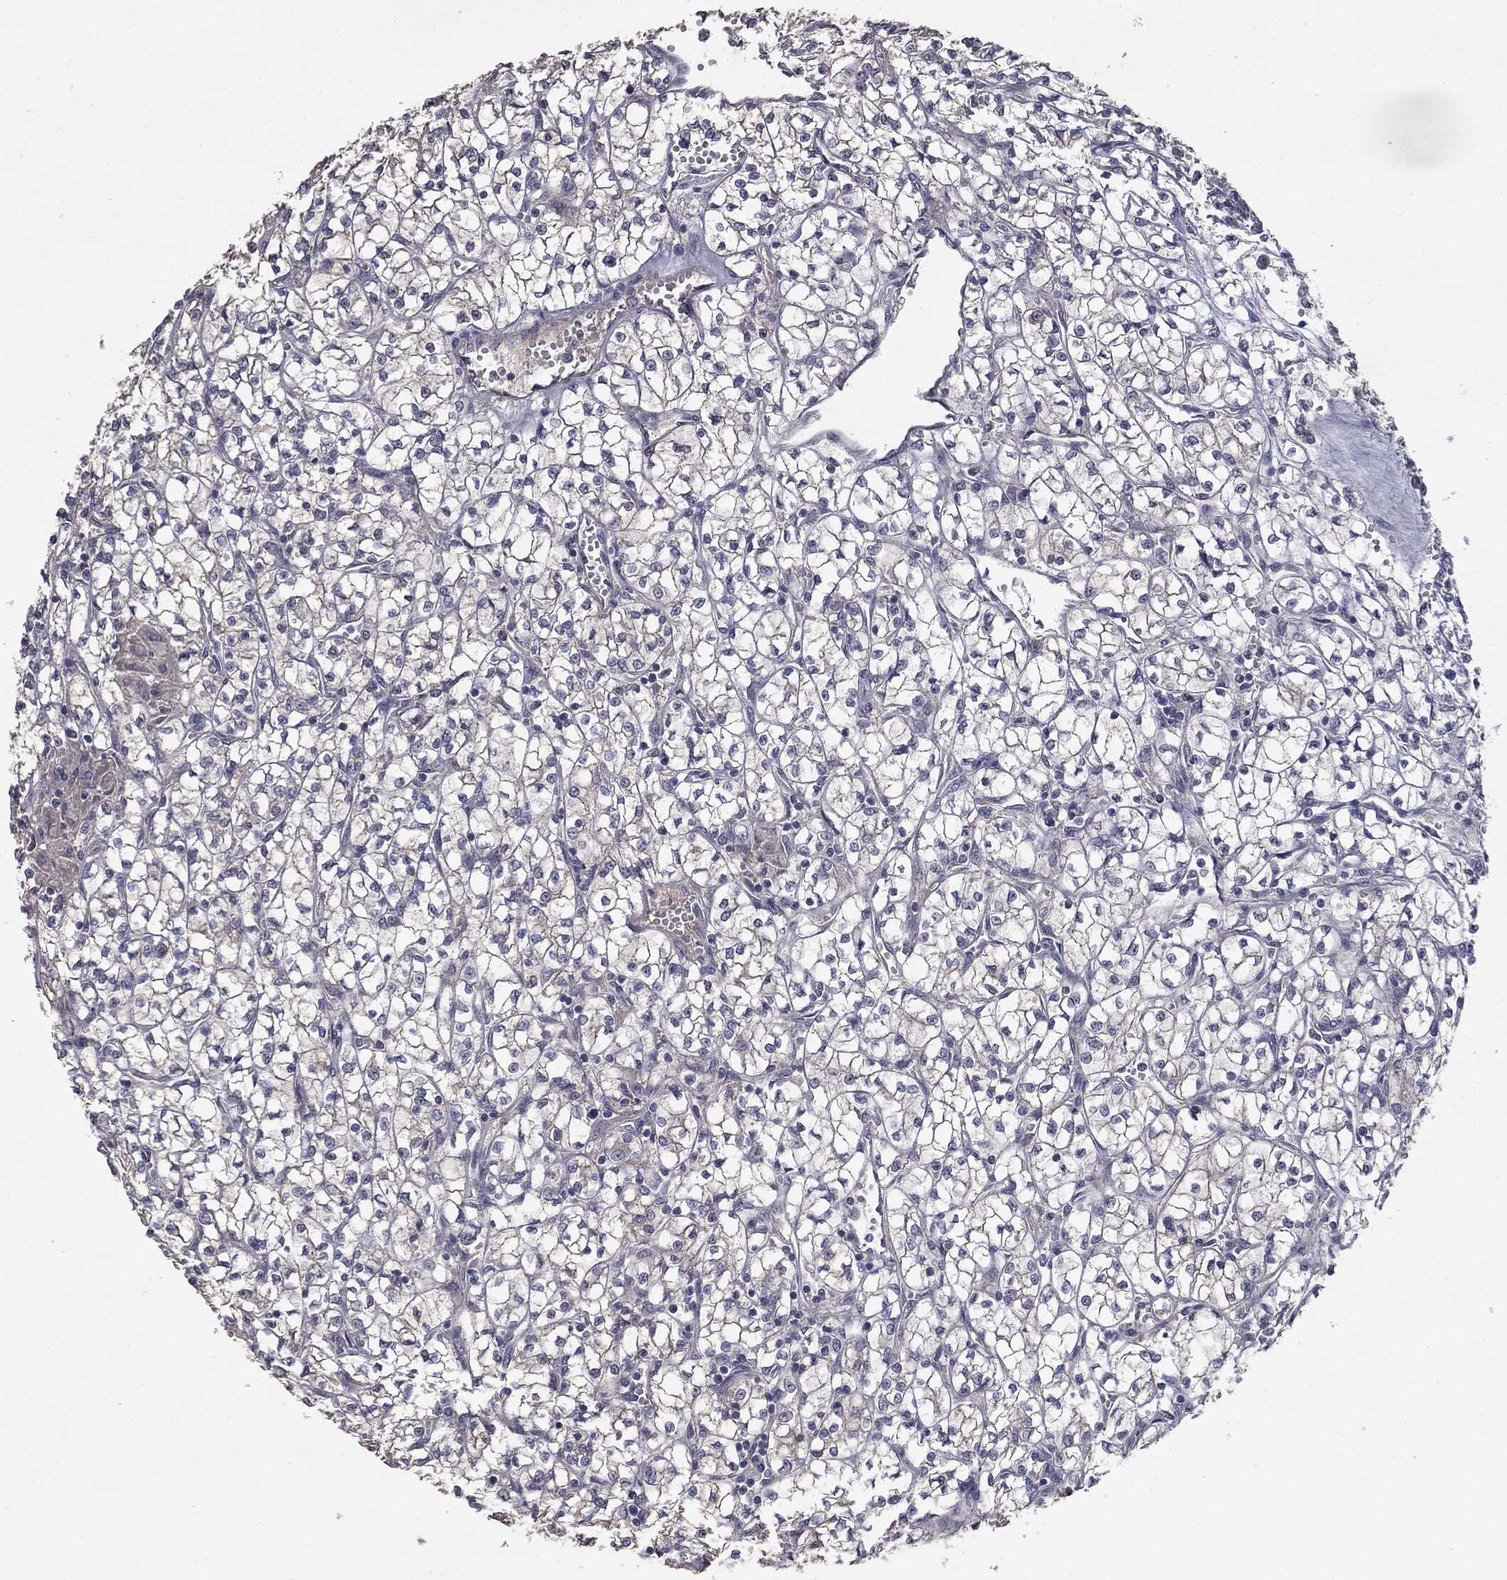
{"staining": {"intensity": "negative", "quantity": "none", "location": "none"}, "tissue": "renal cancer", "cell_type": "Tumor cells", "image_type": "cancer", "snomed": [{"axis": "morphology", "description": "Adenocarcinoma, NOS"}, {"axis": "topography", "description": "Kidney"}], "caption": "Tumor cells are negative for protein expression in human renal cancer.", "gene": "MTOR", "patient": {"sex": "female", "age": 64}}